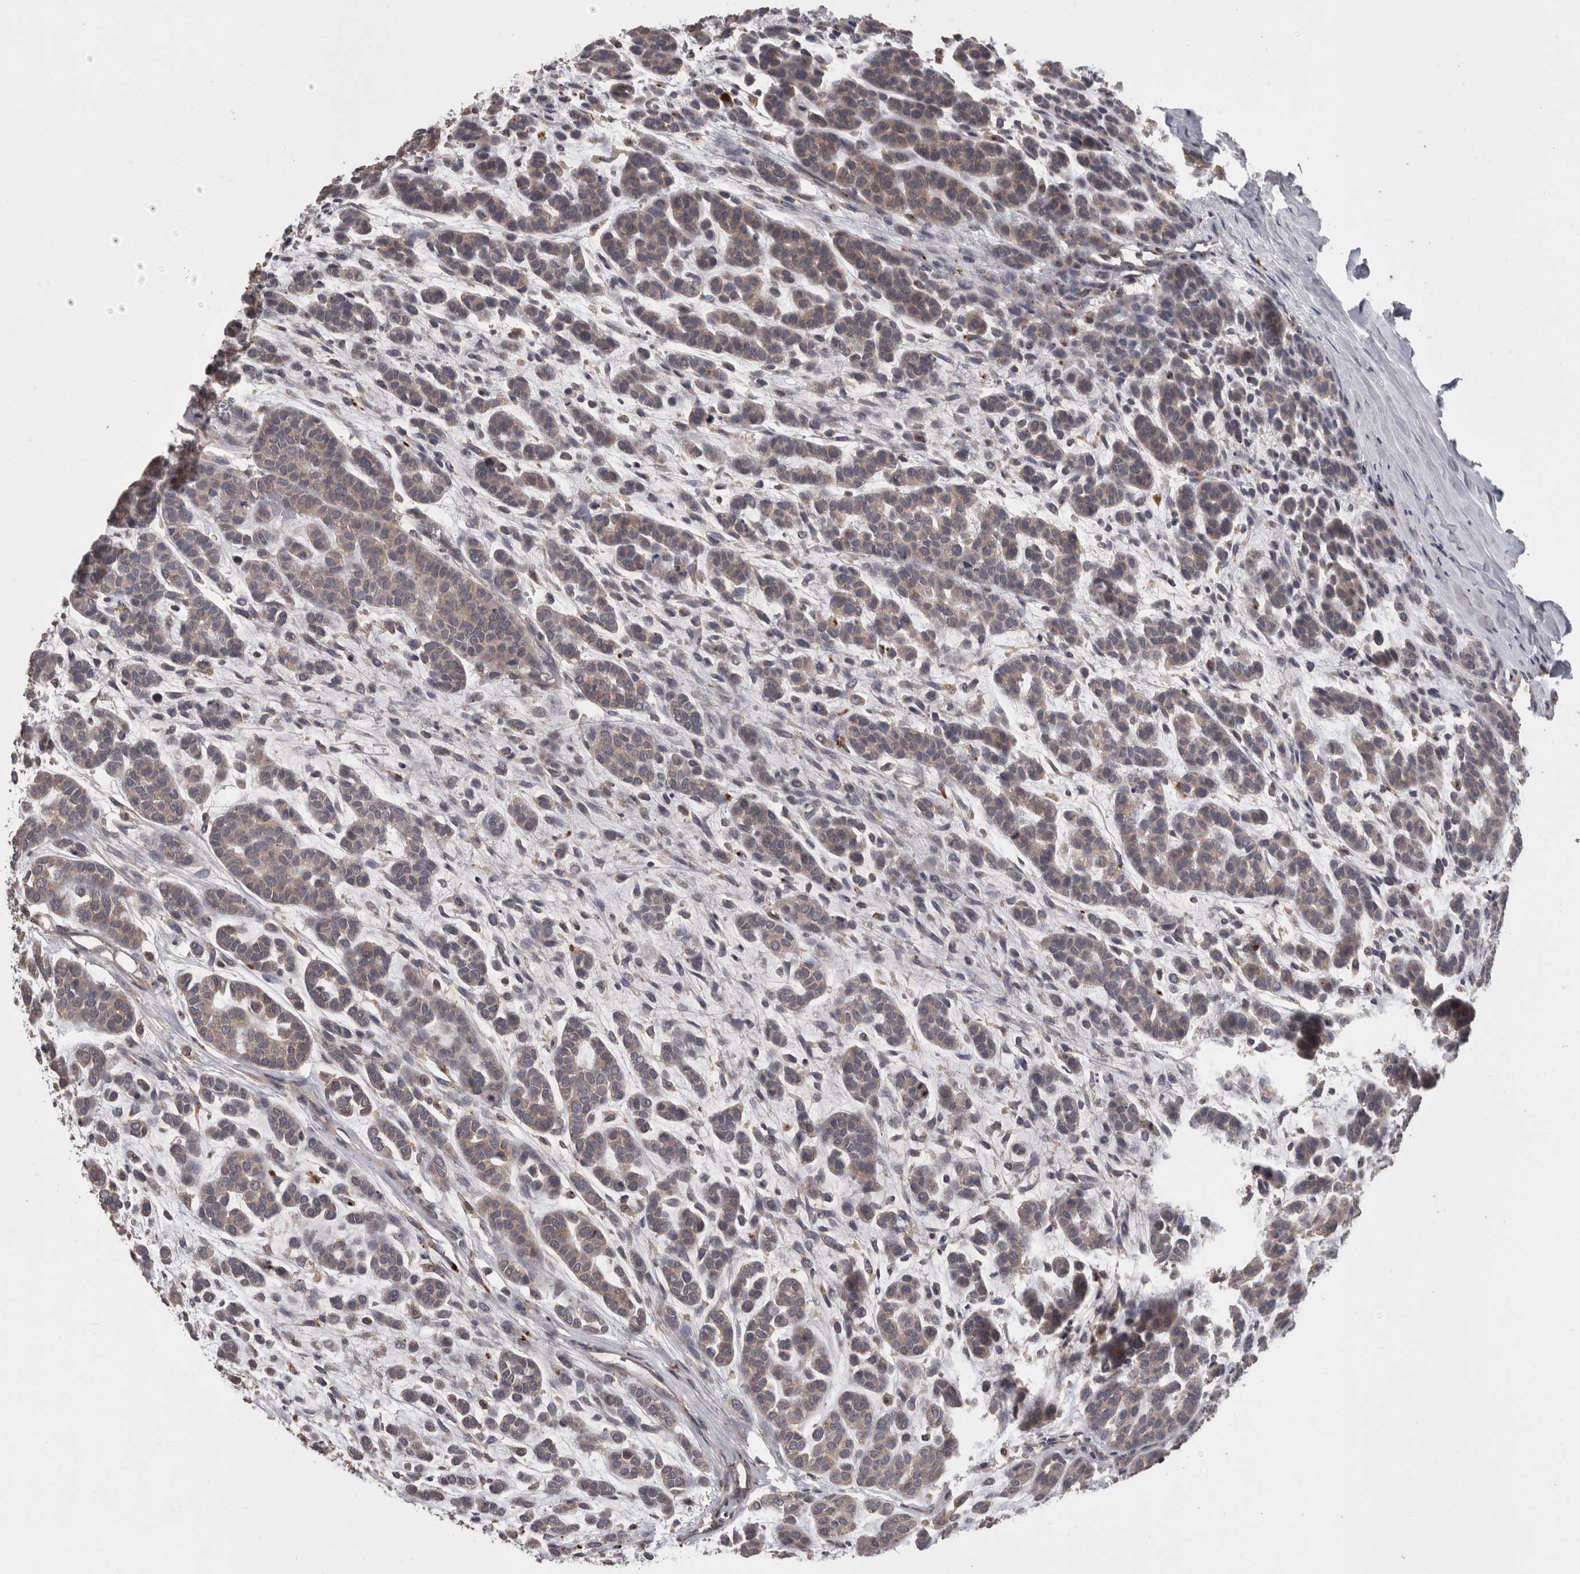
{"staining": {"intensity": "weak", "quantity": "<25%", "location": "cytoplasmic/membranous"}, "tissue": "head and neck cancer", "cell_type": "Tumor cells", "image_type": "cancer", "snomed": [{"axis": "morphology", "description": "Adenocarcinoma, NOS"}, {"axis": "morphology", "description": "Adenoma, NOS"}, {"axis": "topography", "description": "Head-Neck"}], "caption": "Immunohistochemistry (IHC) photomicrograph of neoplastic tissue: head and neck cancer (adenoma) stained with DAB shows no significant protein staining in tumor cells. The staining was performed using DAB (3,3'-diaminobenzidine) to visualize the protein expression in brown, while the nuclei were stained in blue with hematoxylin (Magnification: 20x).", "gene": "PCM1", "patient": {"sex": "female", "age": 55}}